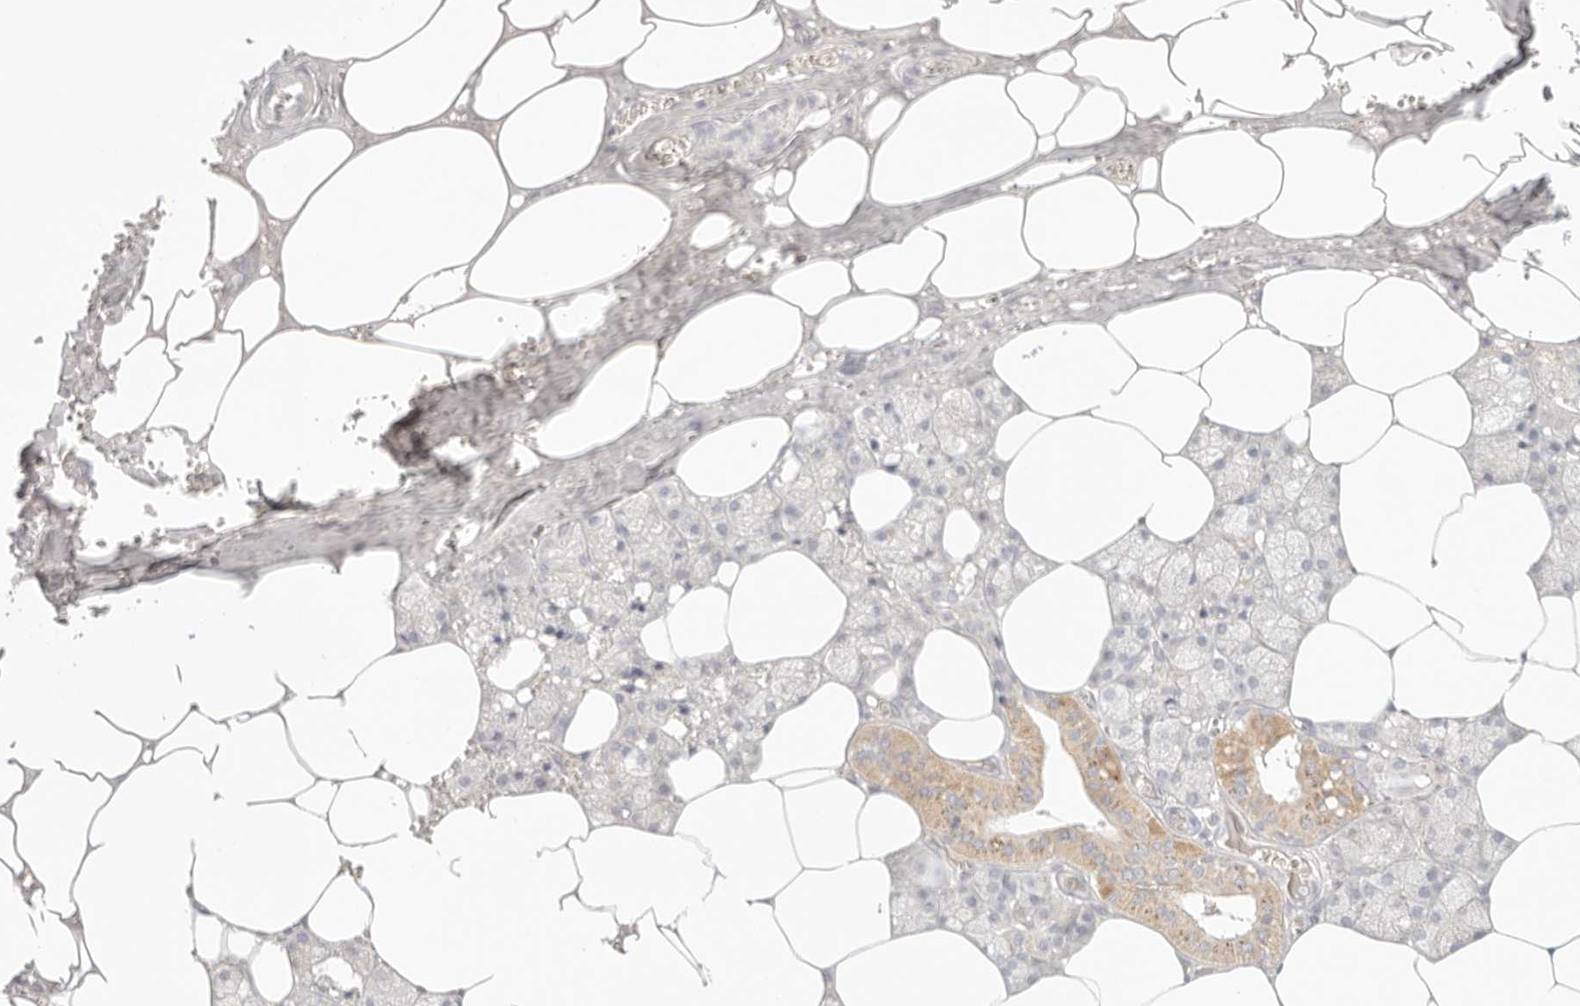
{"staining": {"intensity": "moderate", "quantity": "25%-75%", "location": "cytoplasmic/membranous"}, "tissue": "salivary gland", "cell_type": "Glandular cells", "image_type": "normal", "snomed": [{"axis": "morphology", "description": "Normal tissue, NOS"}, {"axis": "topography", "description": "Salivary gland"}], "caption": "DAB (3,3'-diaminobenzidine) immunohistochemical staining of benign human salivary gland exhibits moderate cytoplasmic/membranous protein expression in about 25%-75% of glandular cells. (brown staining indicates protein expression, while blue staining denotes nuclei).", "gene": "COA6", "patient": {"sex": "male", "age": 62}}